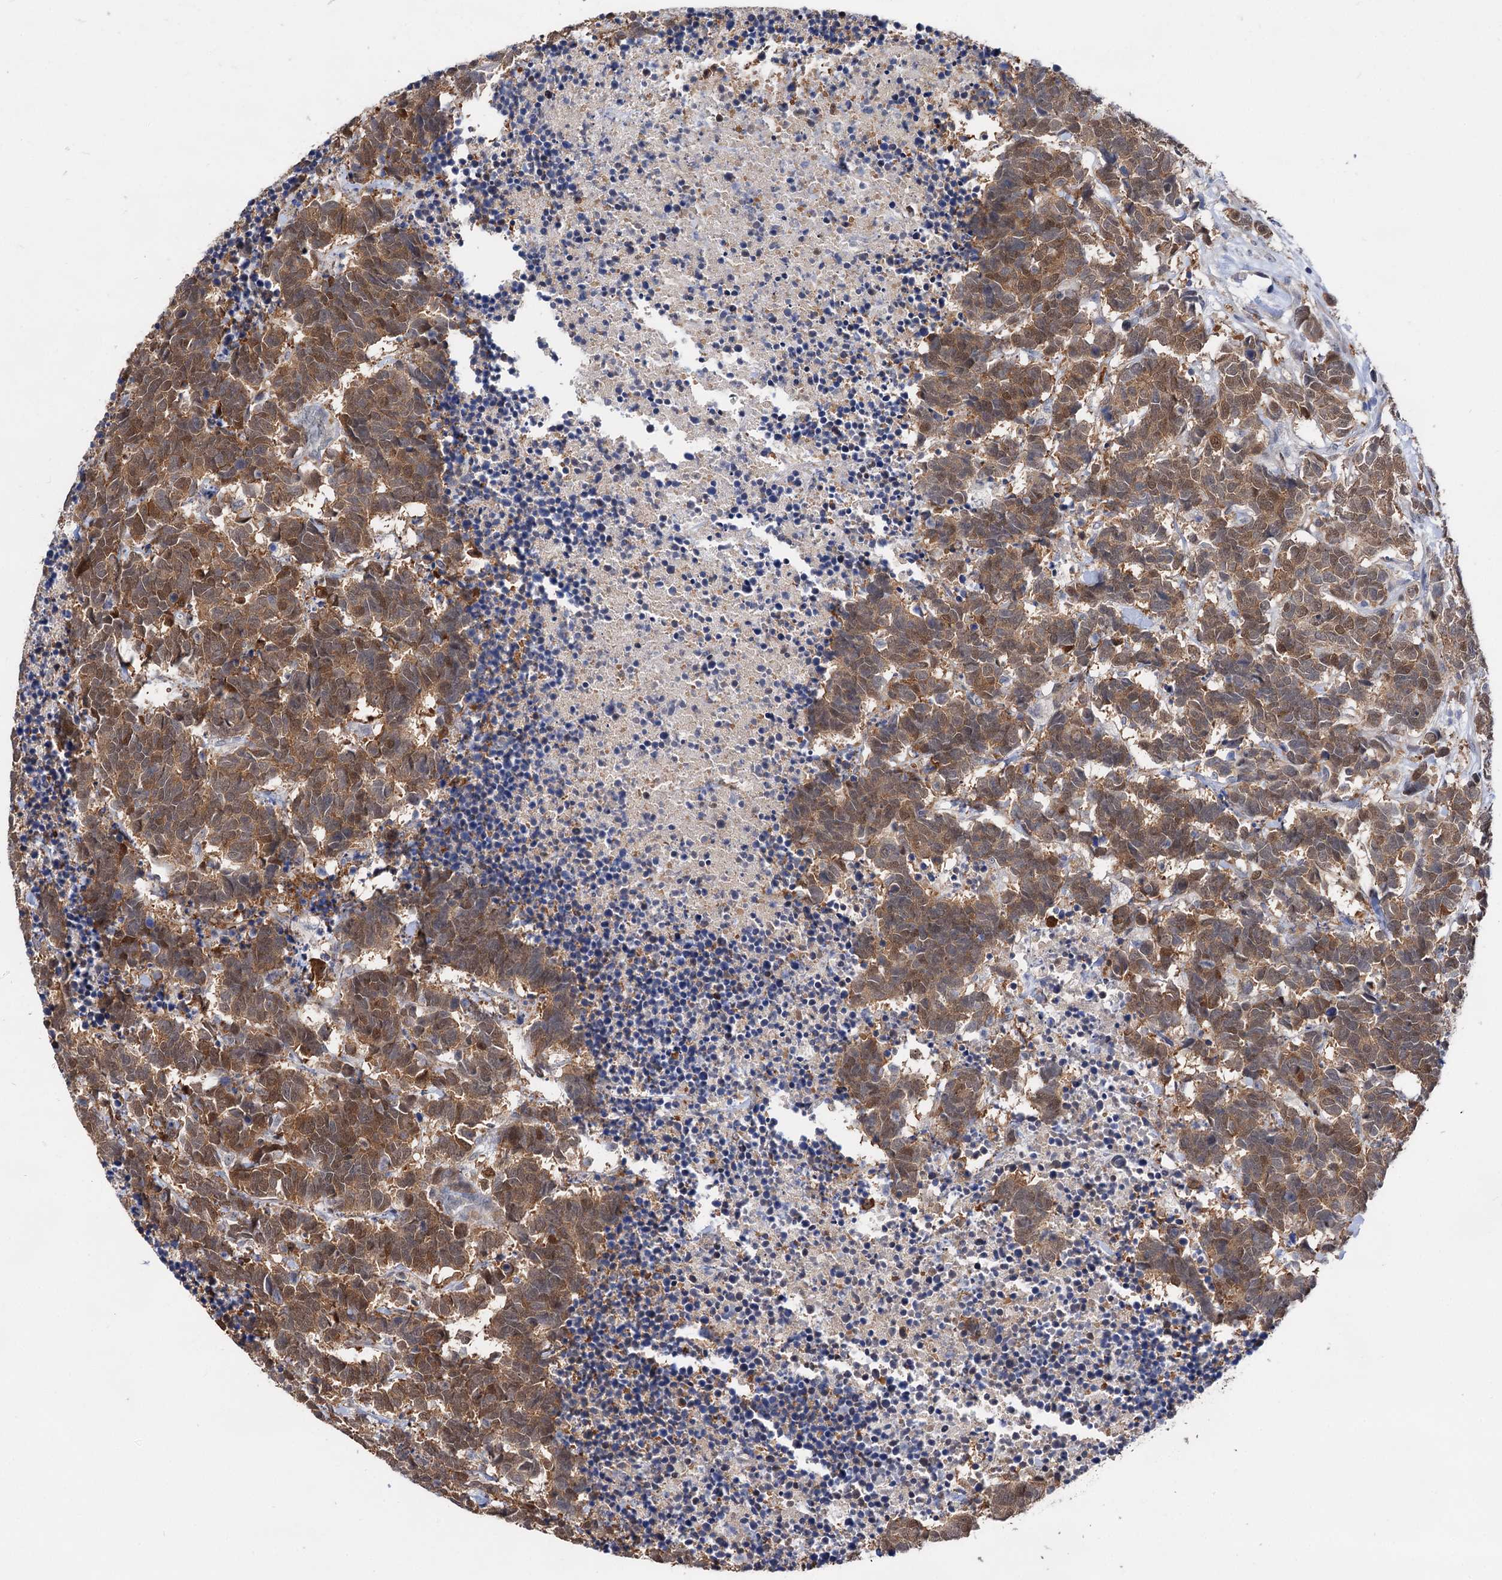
{"staining": {"intensity": "moderate", "quantity": ">75%", "location": "cytoplasmic/membranous,nuclear"}, "tissue": "carcinoid", "cell_type": "Tumor cells", "image_type": "cancer", "snomed": [{"axis": "morphology", "description": "Carcinoma, NOS"}, {"axis": "morphology", "description": "Carcinoid, malignant, NOS"}, {"axis": "topography", "description": "Urinary bladder"}], "caption": "Immunohistochemical staining of human carcinoma reveals moderate cytoplasmic/membranous and nuclear protein staining in about >75% of tumor cells.", "gene": "CAPRIN2", "patient": {"sex": "male", "age": 57}}